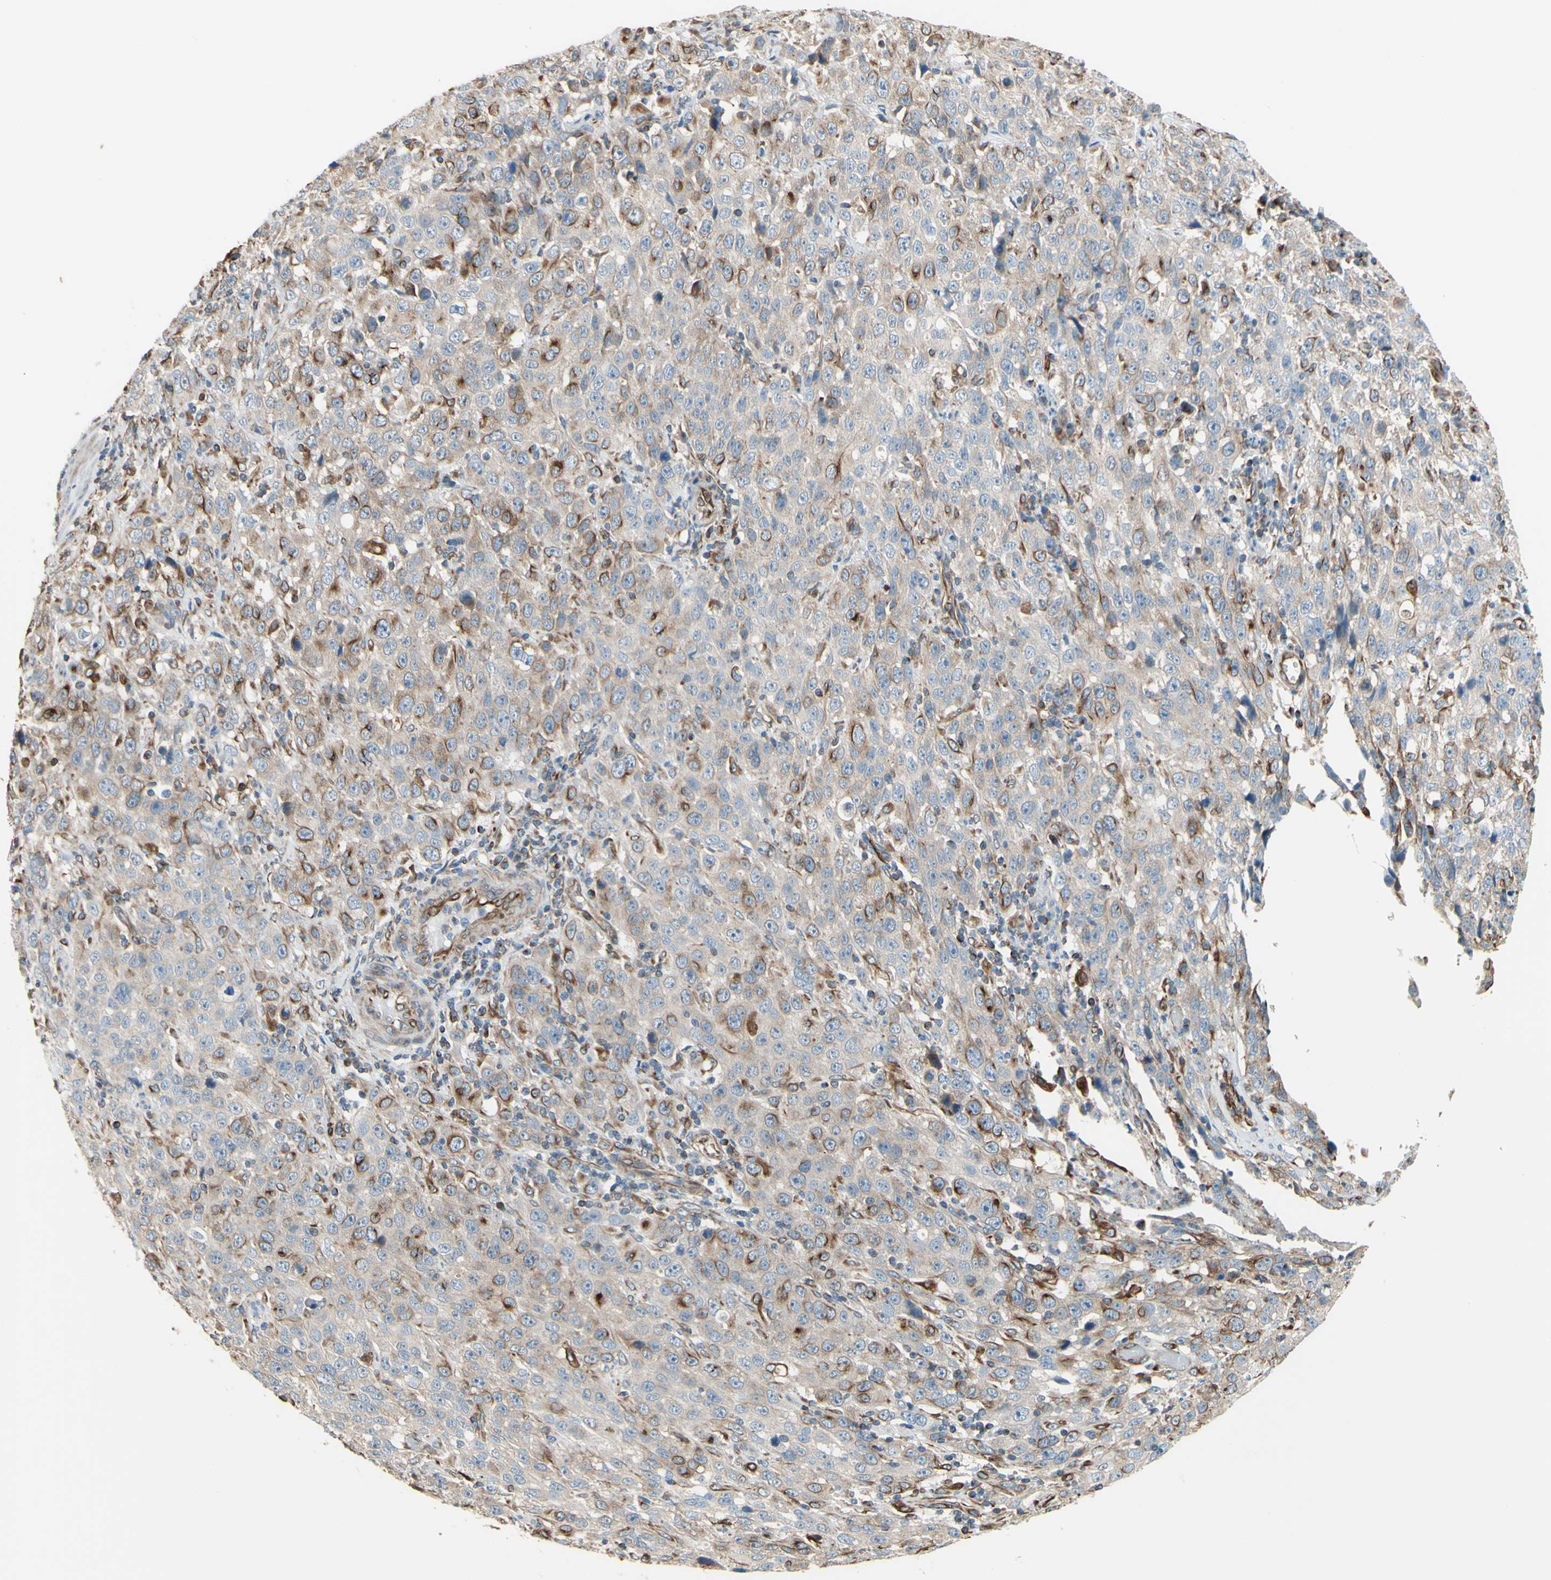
{"staining": {"intensity": "weak", "quantity": "25%-75%", "location": "cytoplasmic/membranous"}, "tissue": "stomach cancer", "cell_type": "Tumor cells", "image_type": "cancer", "snomed": [{"axis": "morphology", "description": "Normal tissue, NOS"}, {"axis": "morphology", "description": "Adenocarcinoma, NOS"}, {"axis": "topography", "description": "Stomach"}], "caption": "Adenocarcinoma (stomach) stained with DAB IHC shows low levels of weak cytoplasmic/membranous positivity in about 25%-75% of tumor cells.", "gene": "TRAF2", "patient": {"sex": "male", "age": 48}}